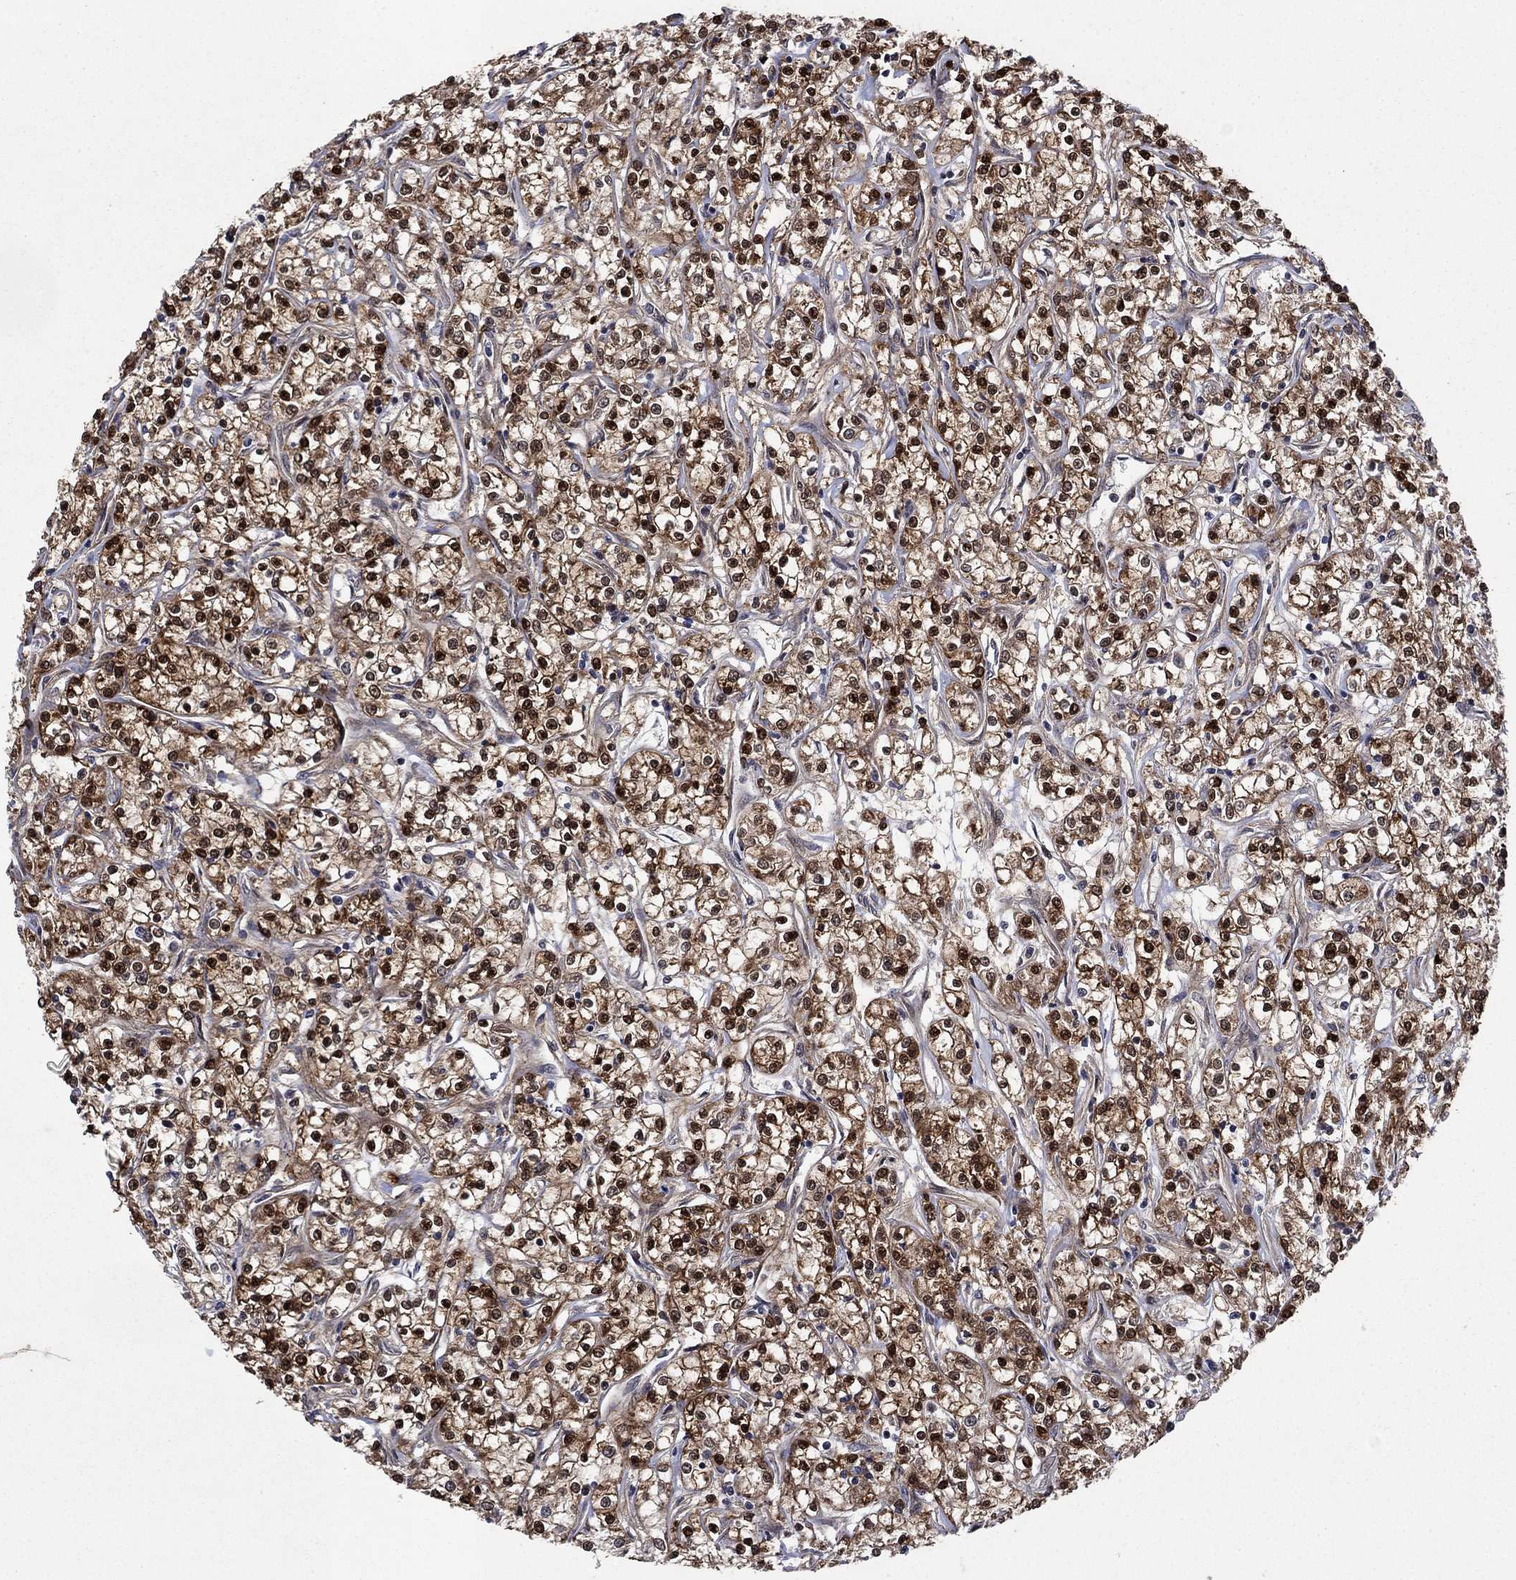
{"staining": {"intensity": "strong", "quantity": ">75%", "location": "cytoplasmic/membranous,nuclear"}, "tissue": "renal cancer", "cell_type": "Tumor cells", "image_type": "cancer", "snomed": [{"axis": "morphology", "description": "Adenocarcinoma, NOS"}, {"axis": "topography", "description": "Kidney"}], "caption": "Protein analysis of renal cancer tissue shows strong cytoplasmic/membranous and nuclear positivity in about >75% of tumor cells. (brown staining indicates protein expression, while blue staining denotes nuclei).", "gene": "PRICKLE4", "patient": {"sex": "female", "age": 59}}